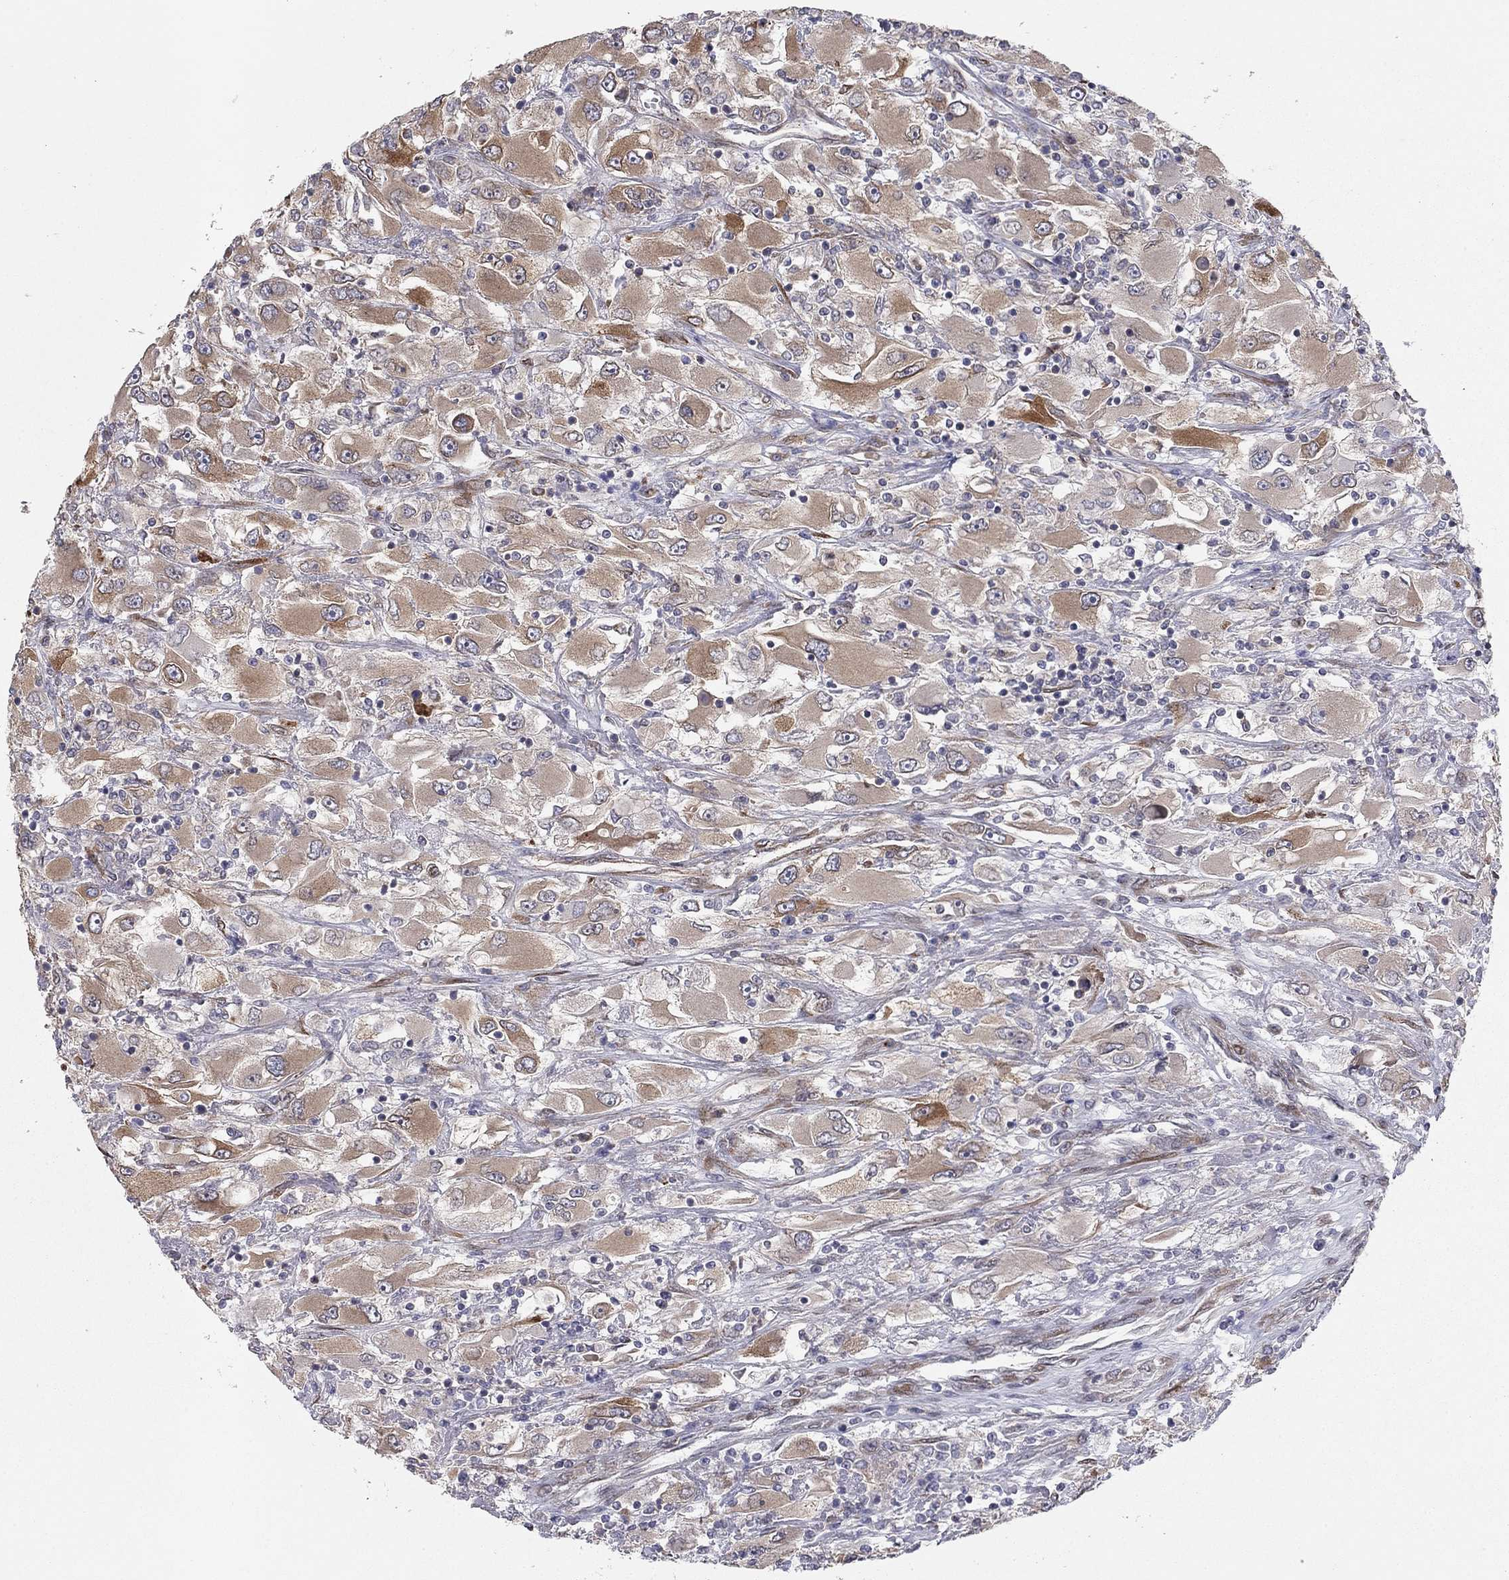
{"staining": {"intensity": "strong", "quantity": "25%-75%", "location": "cytoplasmic/membranous"}, "tissue": "renal cancer", "cell_type": "Tumor cells", "image_type": "cancer", "snomed": [{"axis": "morphology", "description": "Adenocarcinoma, NOS"}, {"axis": "topography", "description": "Kidney"}], "caption": "Renal cancer was stained to show a protein in brown. There is high levels of strong cytoplasmic/membranous expression in approximately 25%-75% of tumor cells.", "gene": "YIF1A", "patient": {"sex": "female", "age": 52}}